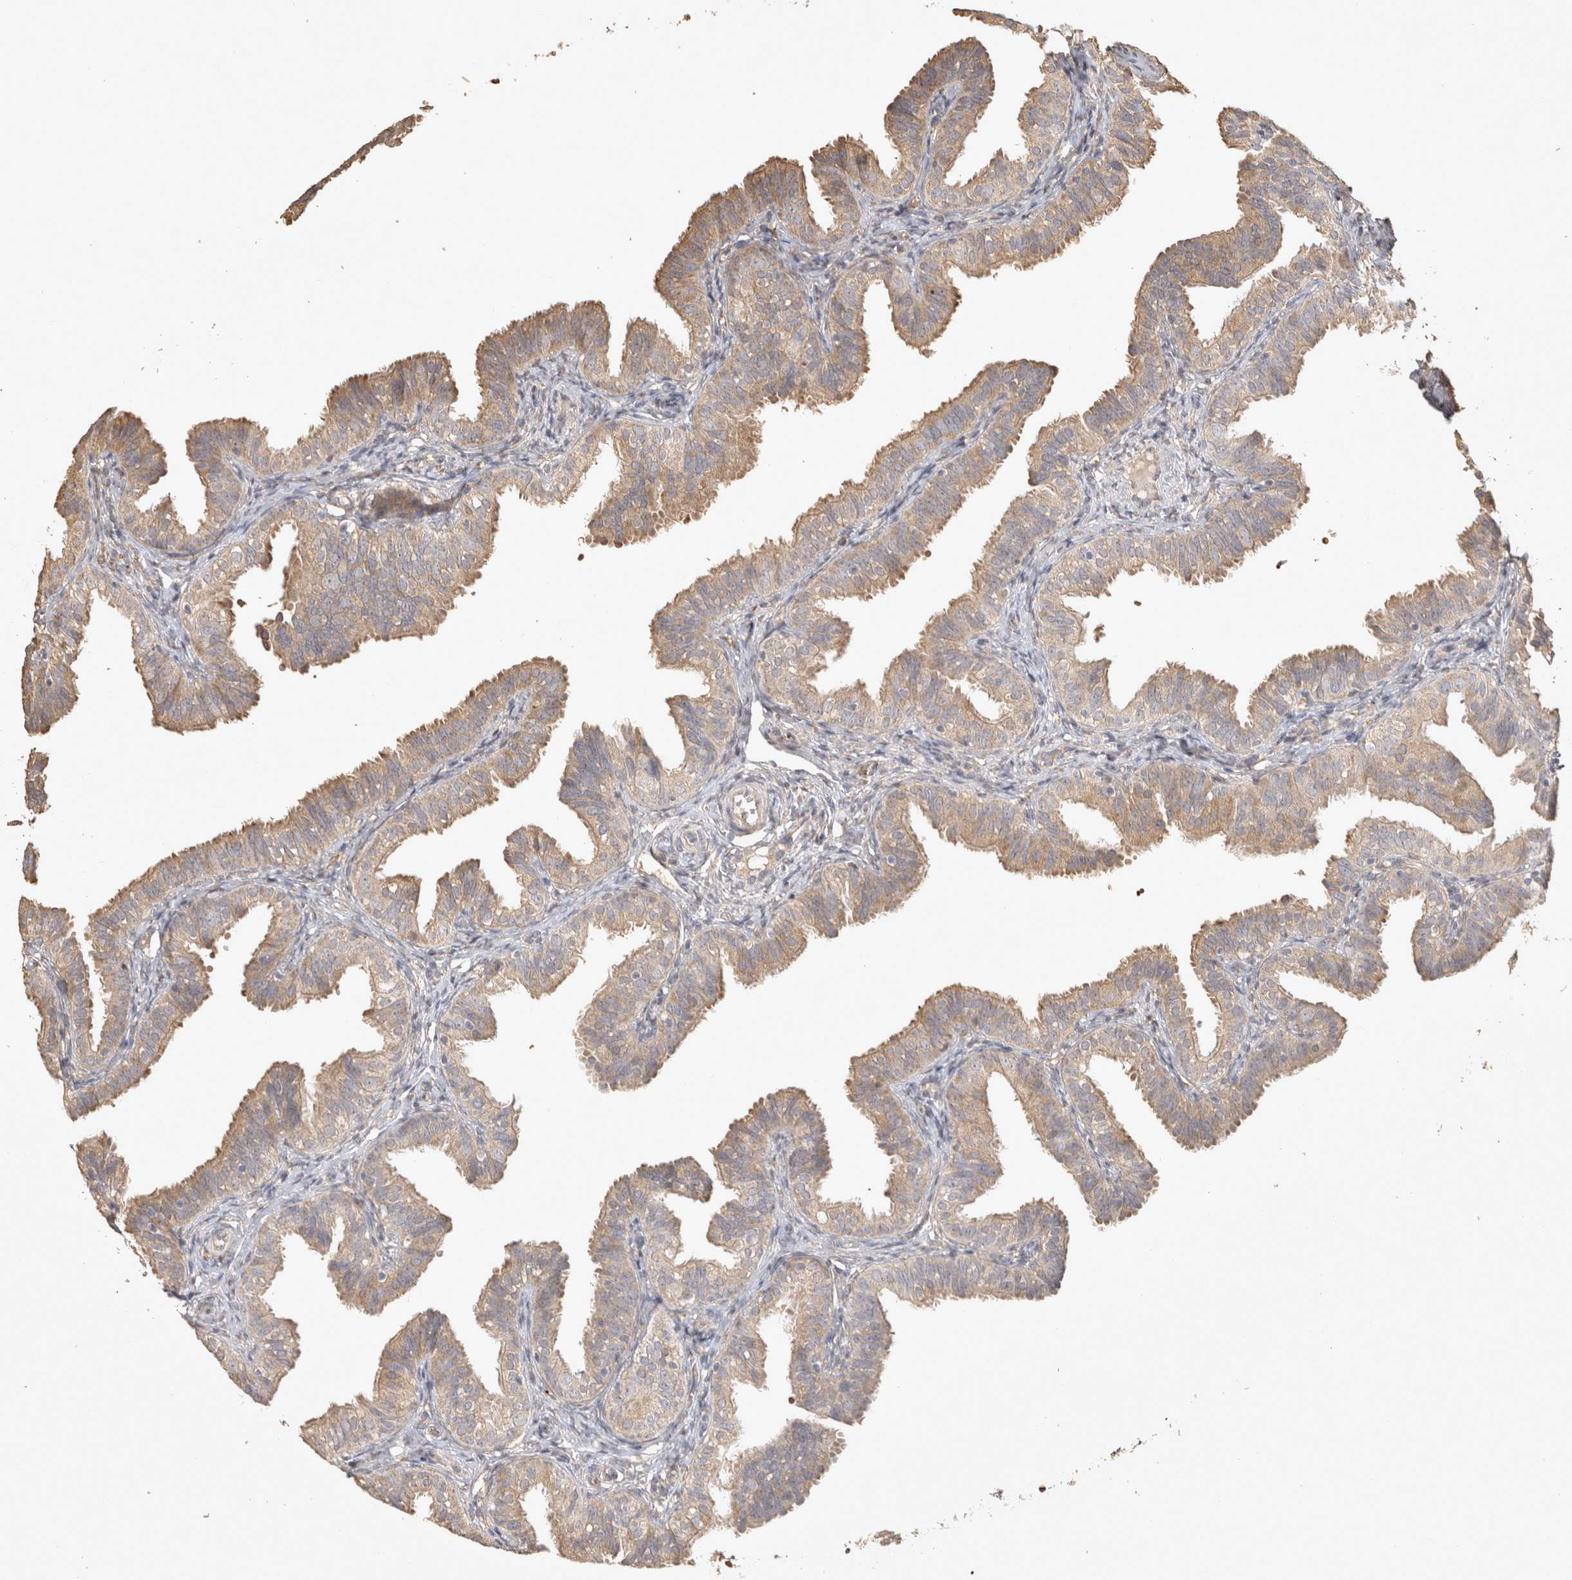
{"staining": {"intensity": "weak", "quantity": ">75%", "location": "cytoplasmic/membranous"}, "tissue": "fallopian tube", "cell_type": "Glandular cells", "image_type": "normal", "snomed": [{"axis": "morphology", "description": "Normal tissue, NOS"}, {"axis": "topography", "description": "Fallopian tube"}], "caption": "DAB immunohistochemical staining of unremarkable fallopian tube exhibits weak cytoplasmic/membranous protein staining in approximately >75% of glandular cells. The protein is shown in brown color, while the nuclei are stained blue.", "gene": "OSTN", "patient": {"sex": "female", "age": 35}}